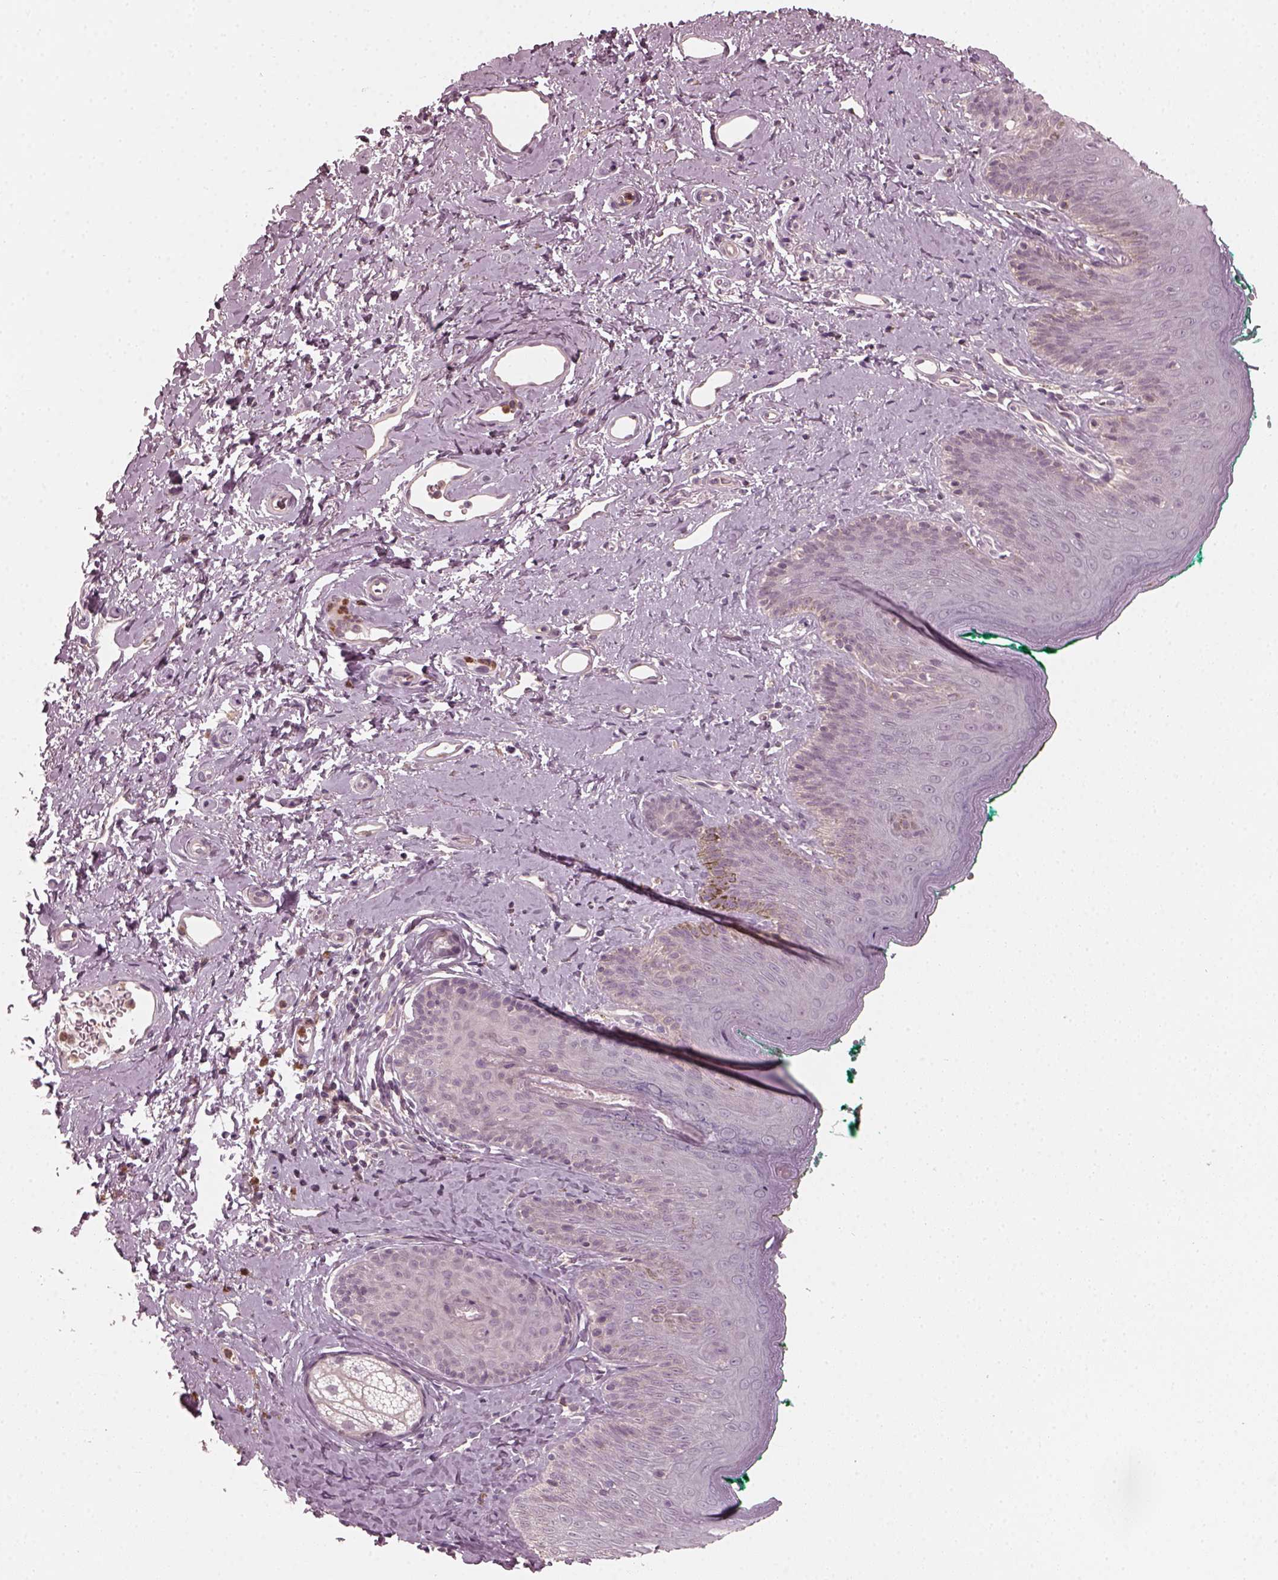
{"staining": {"intensity": "negative", "quantity": "none", "location": "none"}, "tissue": "skin", "cell_type": "Epidermal cells", "image_type": "normal", "snomed": [{"axis": "morphology", "description": "Normal tissue, NOS"}, {"axis": "topography", "description": "Vulva"}], "caption": "Immunohistochemistry (IHC) photomicrograph of unremarkable skin: skin stained with DAB shows no significant protein staining in epidermal cells.", "gene": "CHIT1", "patient": {"sex": "female", "age": 66}}